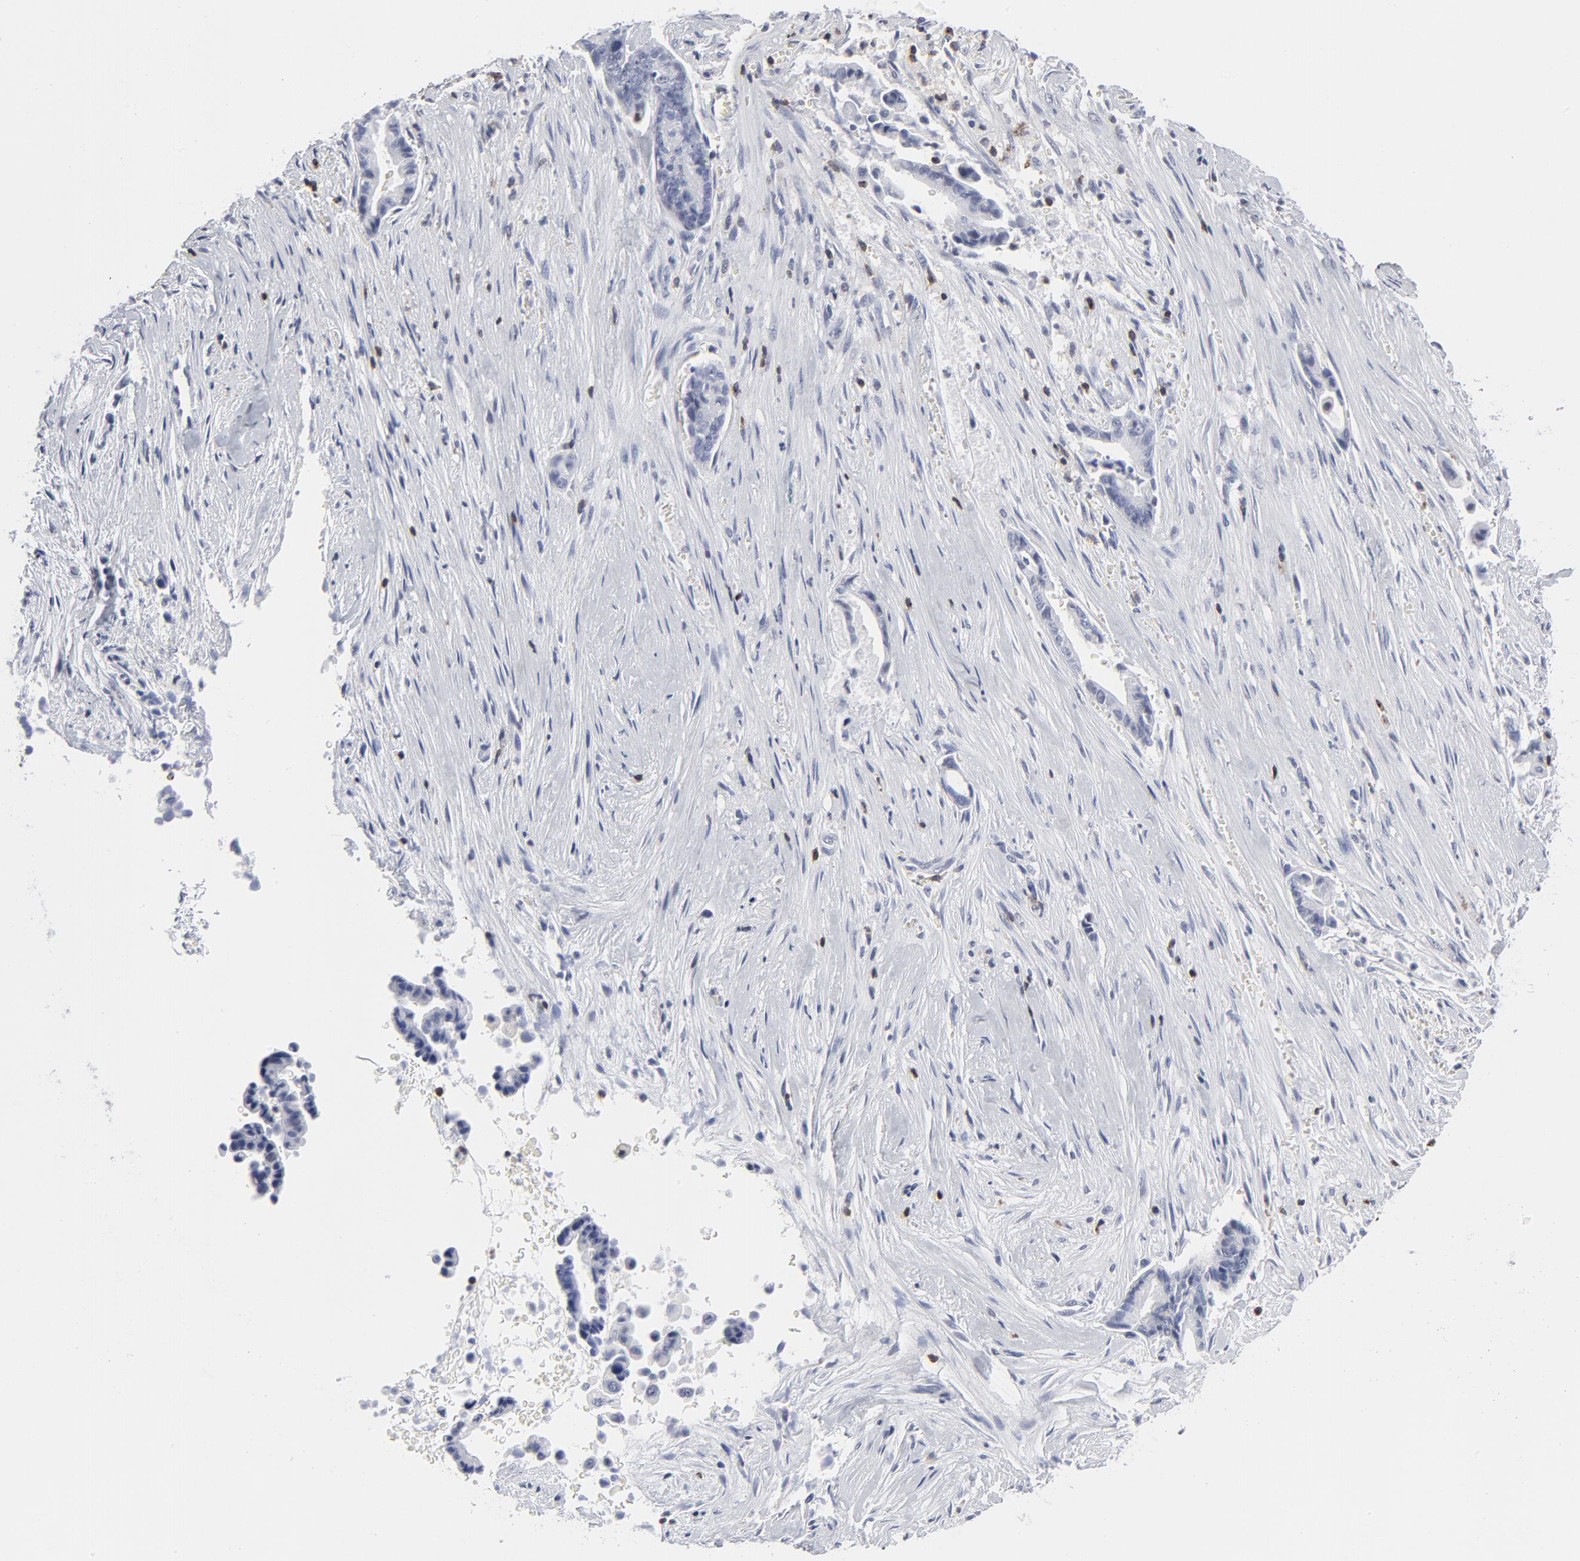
{"staining": {"intensity": "weak", "quantity": "<25%", "location": "nuclear"}, "tissue": "liver cancer", "cell_type": "Tumor cells", "image_type": "cancer", "snomed": [{"axis": "morphology", "description": "Cholangiocarcinoma"}, {"axis": "topography", "description": "Liver"}], "caption": "Immunohistochemical staining of liver cholangiocarcinoma exhibits no significant expression in tumor cells.", "gene": "CD2", "patient": {"sex": "female", "age": 55}}